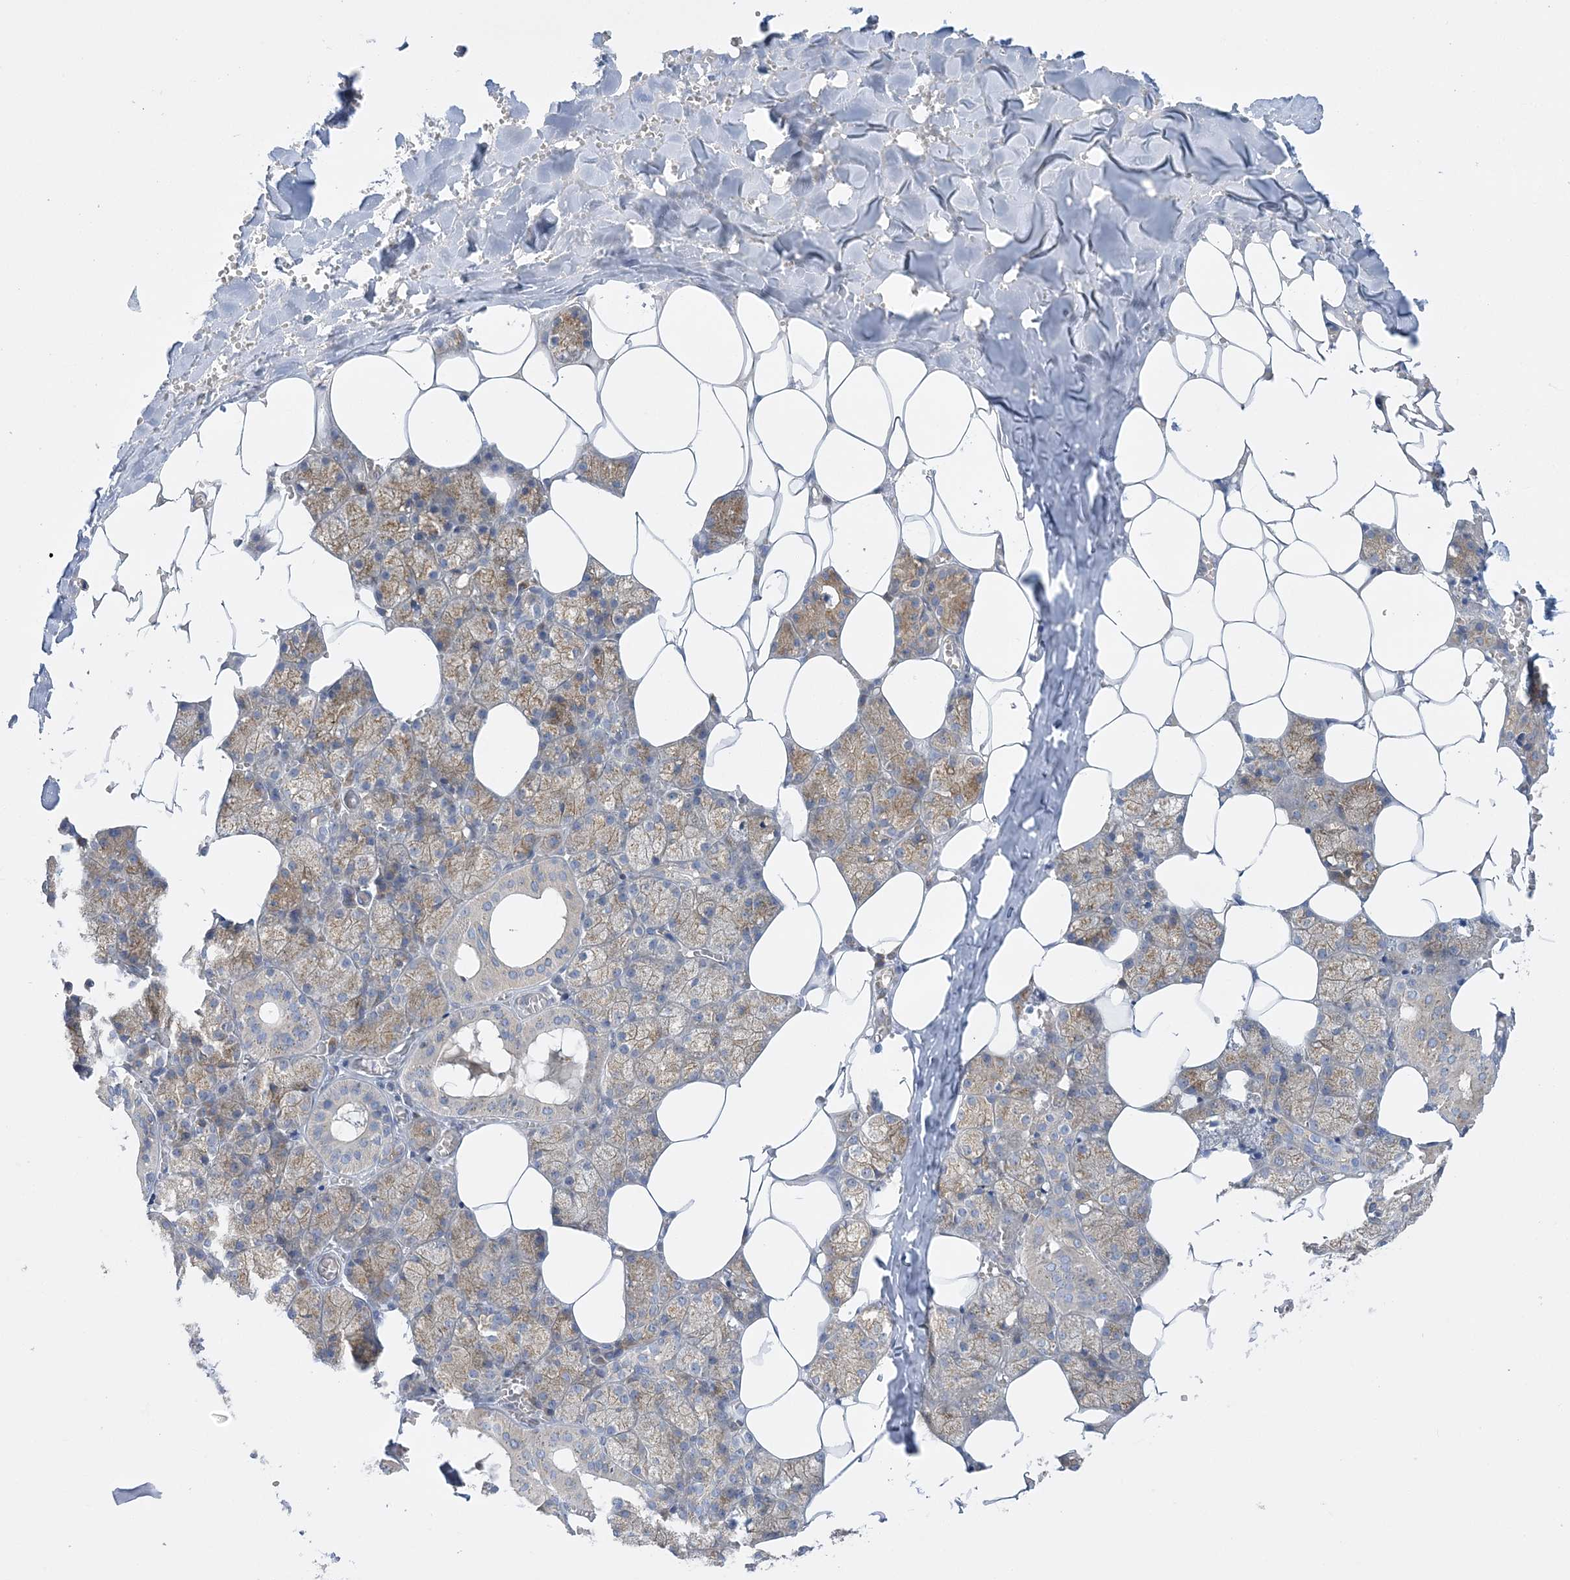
{"staining": {"intensity": "moderate", "quantity": ">75%", "location": "cytoplasmic/membranous"}, "tissue": "salivary gland", "cell_type": "Glandular cells", "image_type": "normal", "snomed": [{"axis": "morphology", "description": "Normal tissue, NOS"}, {"axis": "topography", "description": "Salivary gland"}], "caption": "Immunohistochemical staining of benign human salivary gland demonstrates moderate cytoplasmic/membranous protein staining in approximately >75% of glandular cells. The protein is shown in brown color, while the nuclei are stained blue.", "gene": "FAM114A2", "patient": {"sex": "male", "age": 62}}